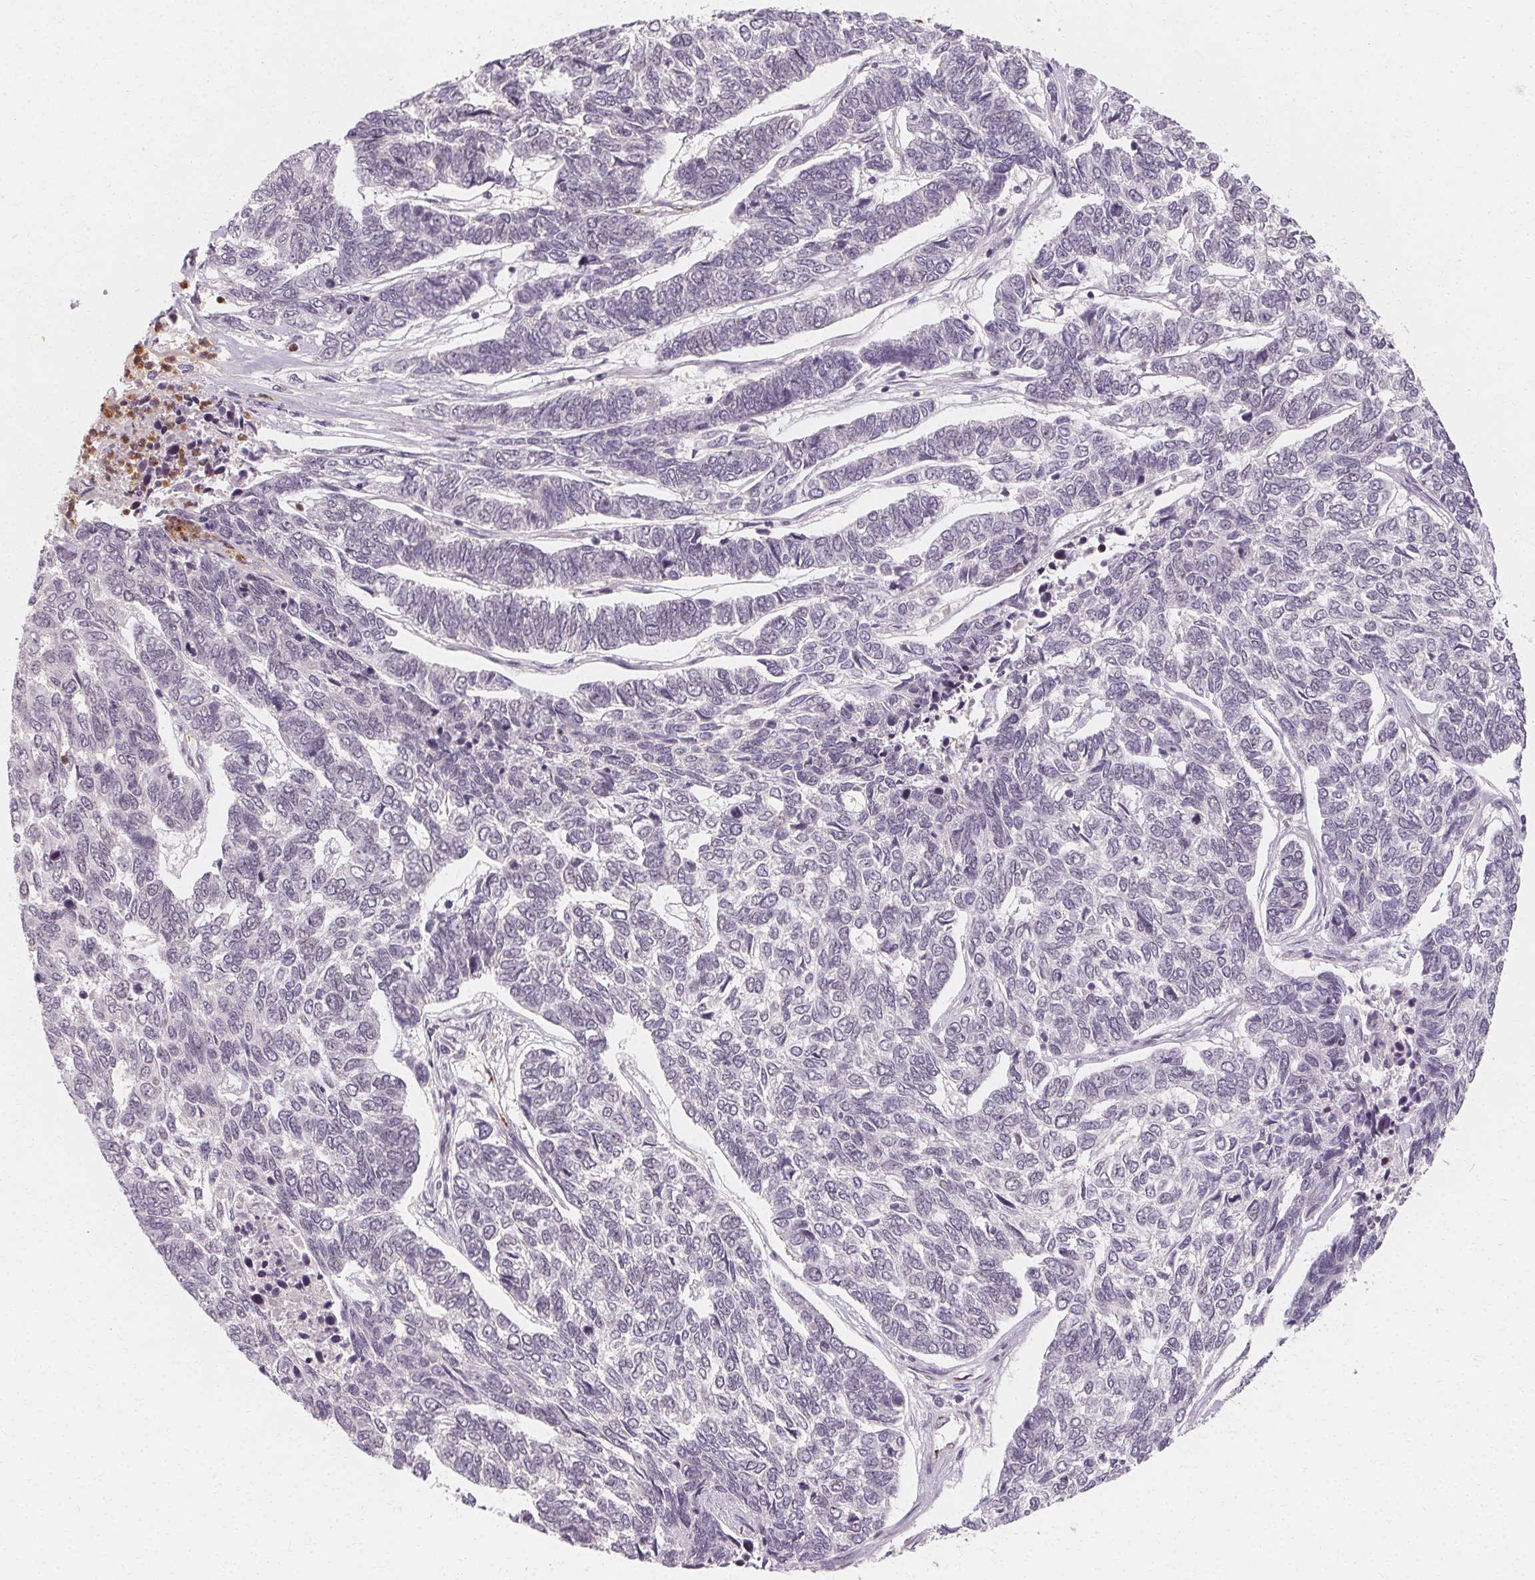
{"staining": {"intensity": "negative", "quantity": "none", "location": "none"}, "tissue": "skin cancer", "cell_type": "Tumor cells", "image_type": "cancer", "snomed": [{"axis": "morphology", "description": "Basal cell carcinoma"}, {"axis": "topography", "description": "Skin"}], "caption": "Tumor cells are negative for brown protein staining in skin basal cell carcinoma.", "gene": "CLCNKB", "patient": {"sex": "female", "age": 65}}